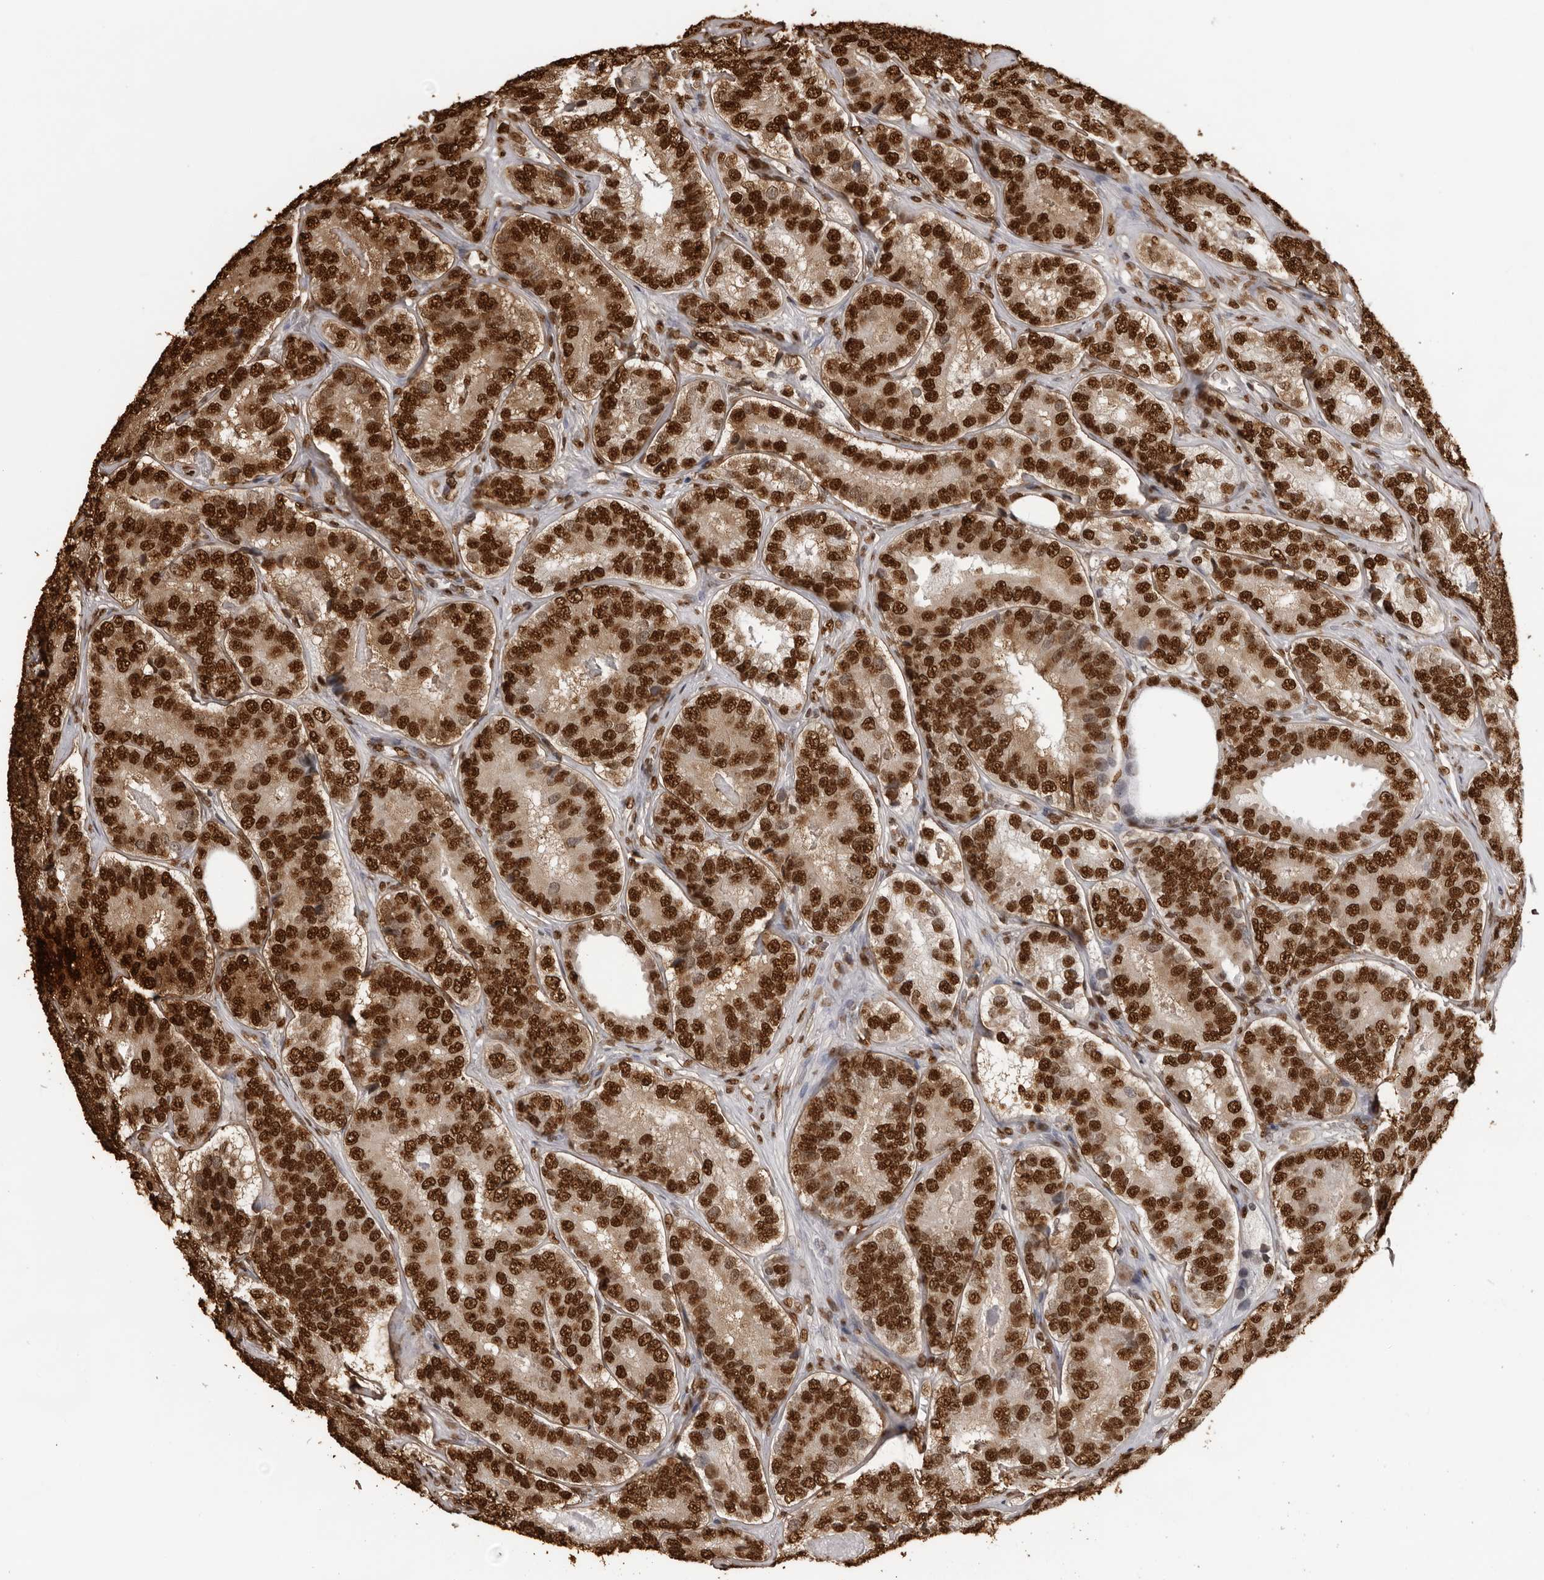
{"staining": {"intensity": "strong", "quantity": ">75%", "location": "nuclear"}, "tissue": "prostate cancer", "cell_type": "Tumor cells", "image_type": "cancer", "snomed": [{"axis": "morphology", "description": "Adenocarcinoma, High grade"}, {"axis": "topography", "description": "Prostate"}], "caption": "Human adenocarcinoma (high-grade) (prostate) stained for a protein (brown) demonstrates strong nuclear positive positivity in about >75% of tumor cells.", "gene": "ZFP91", "patient": {"sex": "male", "age": 56}}